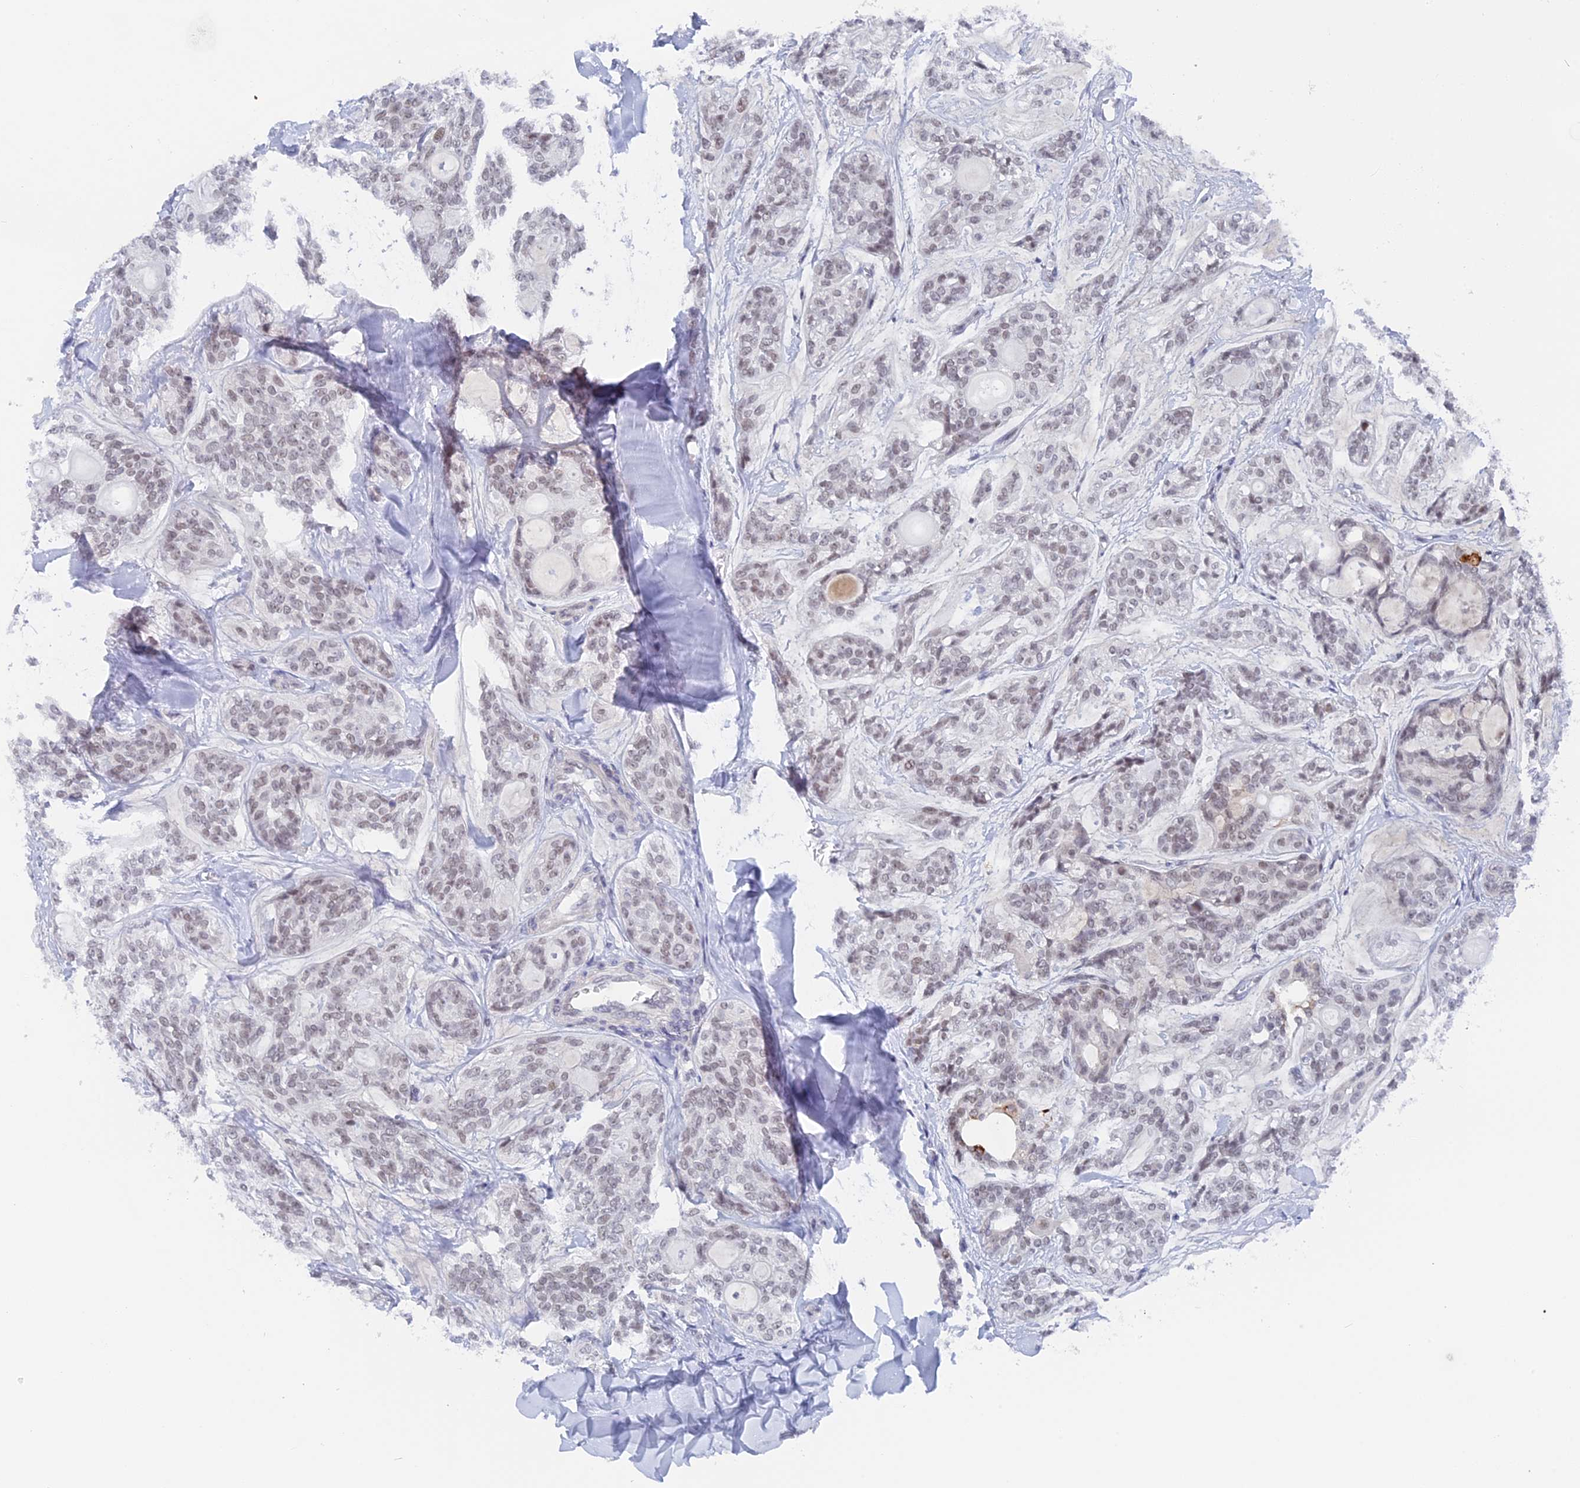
{"staining": {"intensity": "weak", "quantity": ">75%", "location": "nuclear"}, "tissue": "head and neck cancer", "cell_type": "Tumor cells", "image_type": "cancer", "snomed": [{"axis": "morphology", "description": "Adenocarcinoma, NOS"}, {"axis": "topography", "description": "Head-Neck"}], "caption": "IHC (DAB (3,3'-diaminobenzidine)) staining of head and neck adenocarcinoma exhibits weak nuclear protein staining in about >75% of tumor cells. The protein is stained brown, and the nuclei are stained in blue (DAB IHC with brightfield microscopy, high magnification).", "gene": "BRD2", "patient": {"sex": "male", "age": 66}}